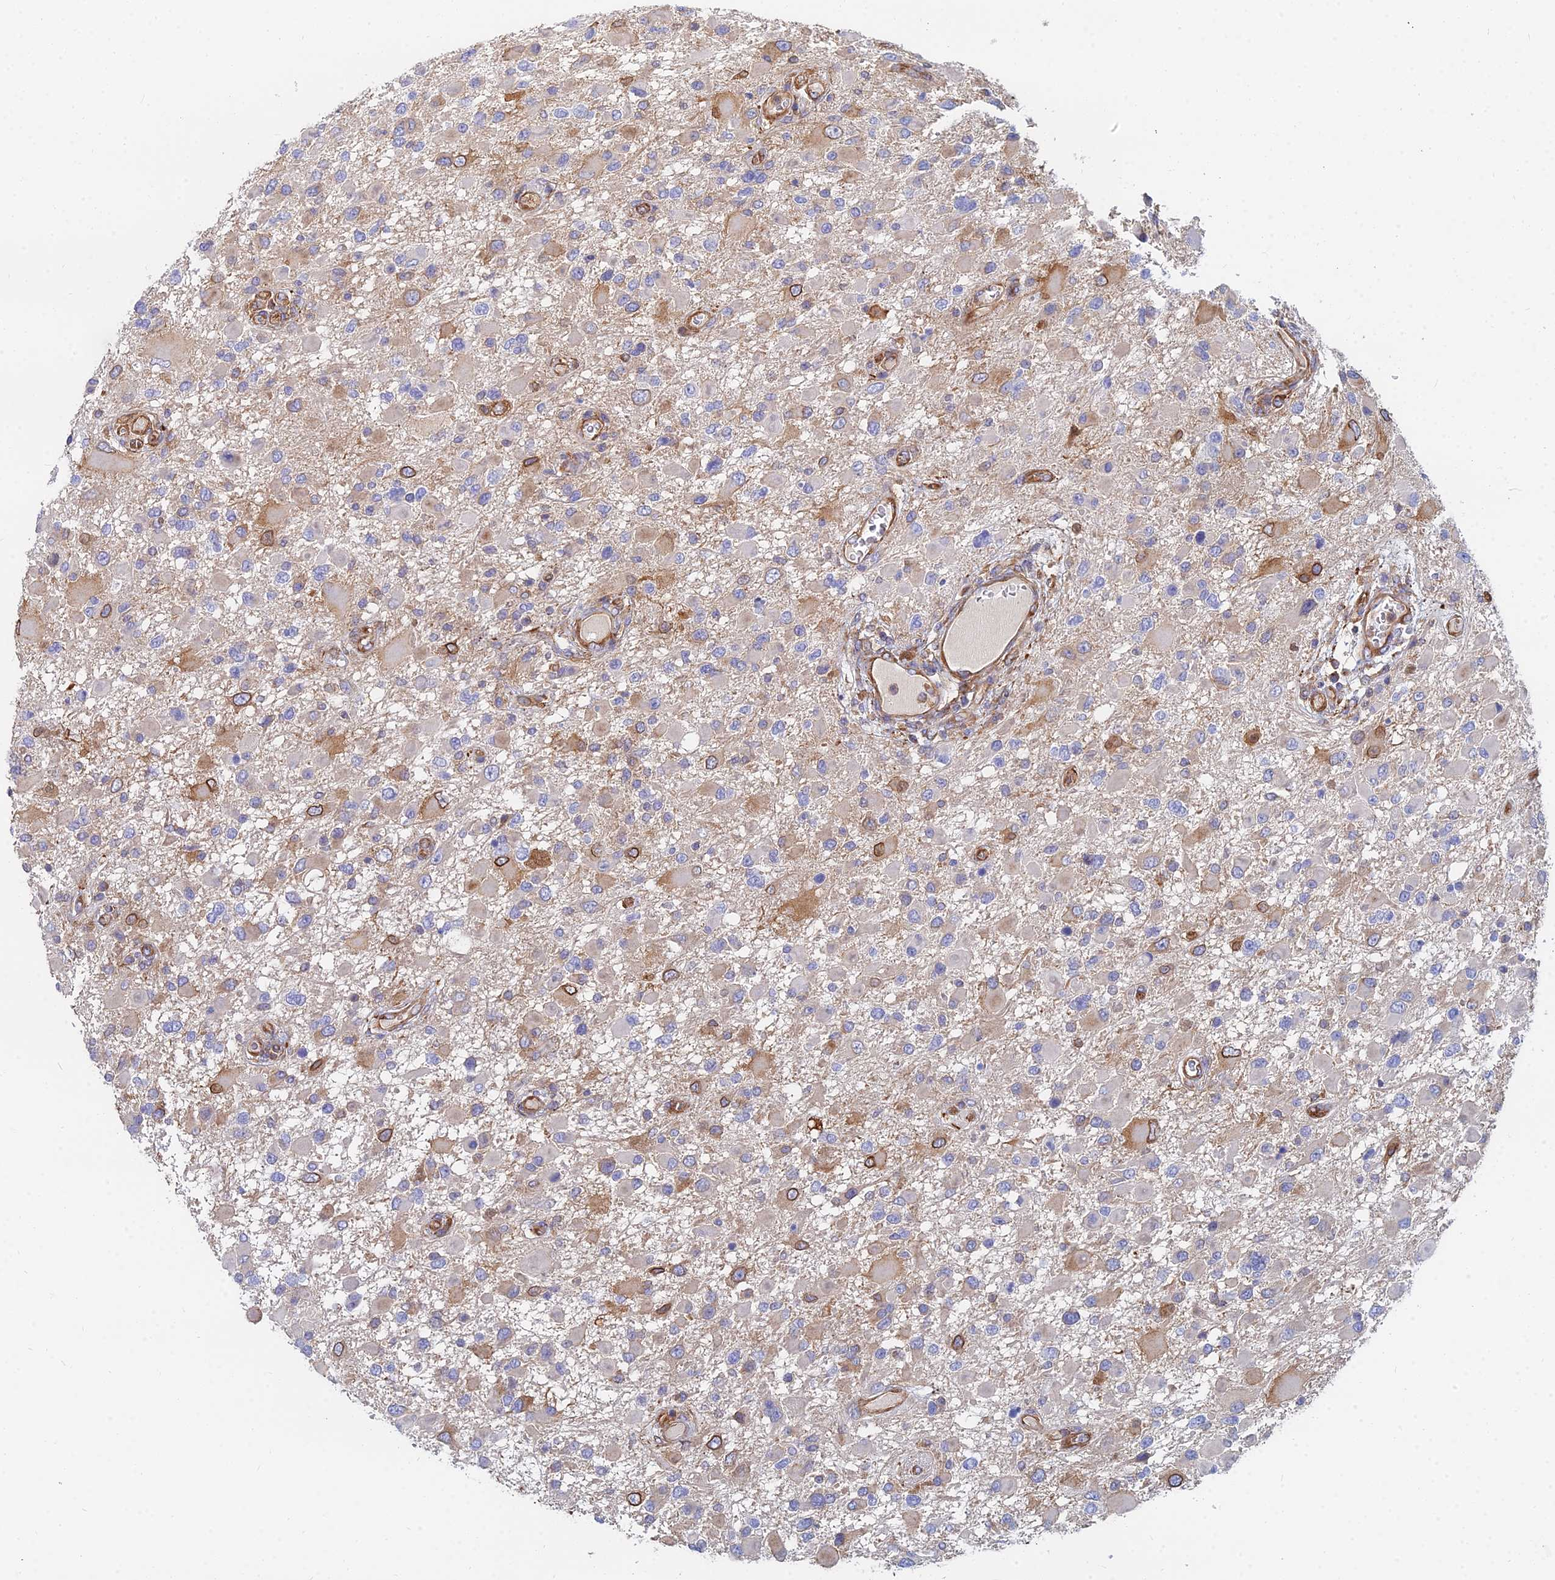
{"staining": {"intensity": "moderate", "quantity": "<25%", "location": "cytoplasmic/membranous"}, "tissue": "glioma", "cell_type": "Tumor cells", "image_type": "cancer", "snomed": [{"axis": "morphology", "description": "Glioma, malignant, High grade"}, {"axis": "topography", "description": "Brain"}], "caption": "Human glioma stained for a protein (brown) demonstrates moderate cytoplasmic/membranous positive staining in about <25% of tumor cells.", "gene": "GPR42", "patient": {"sex": "male", "age": 53}}